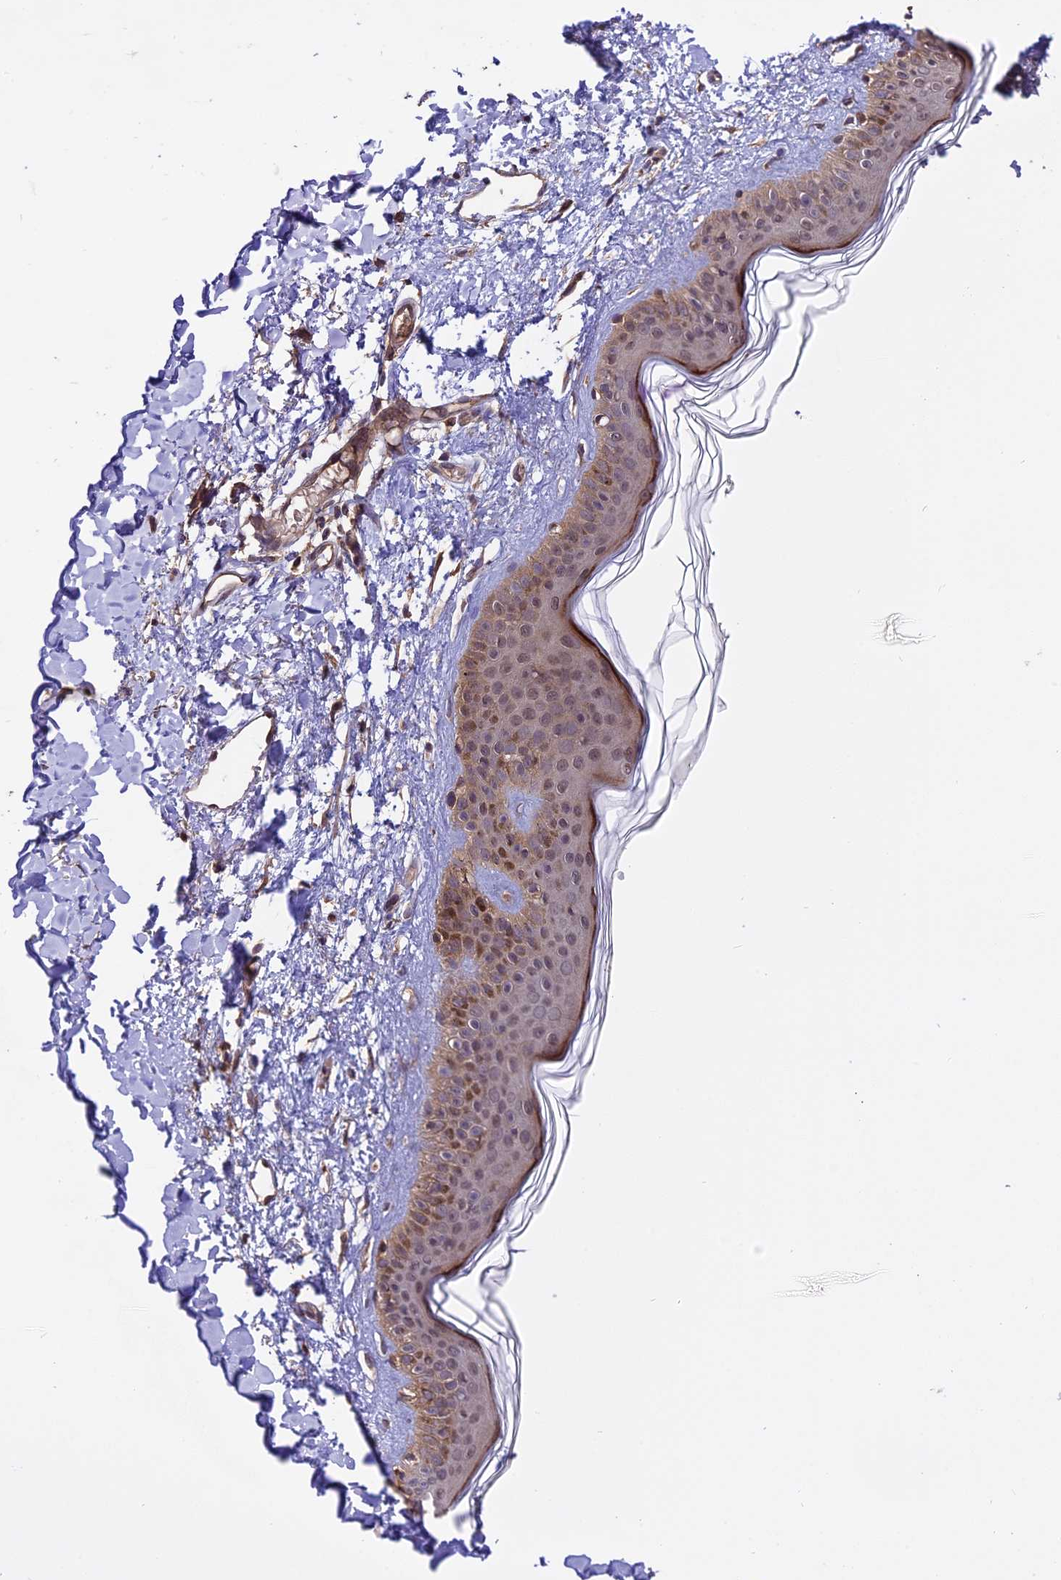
{"staining": {"intensity": "moderate", "quantity": ">75%", "location": "cytoplasmic/membranous,nuclear"}, "tissue": "skin", "cell_type": "Fibroblasts", "image_type": "normal", "snomed": [{"axis": "morphology", "description": "Normal tissue, NOS"}, {"axis": "topography", "description": "Skin"}], "caption": "Skin stained with immunohistochemistry (IHC) exhibits moderate cytoplasmic/membranous,nuclear expression in about >75% of fibroblasts. (DAB (3,3'-diaminobenzidine) = brown stain, brightfield microscopy at high magnification).", "gene": "TRMT1", "patient": {"sex": "female", "age": 58}}